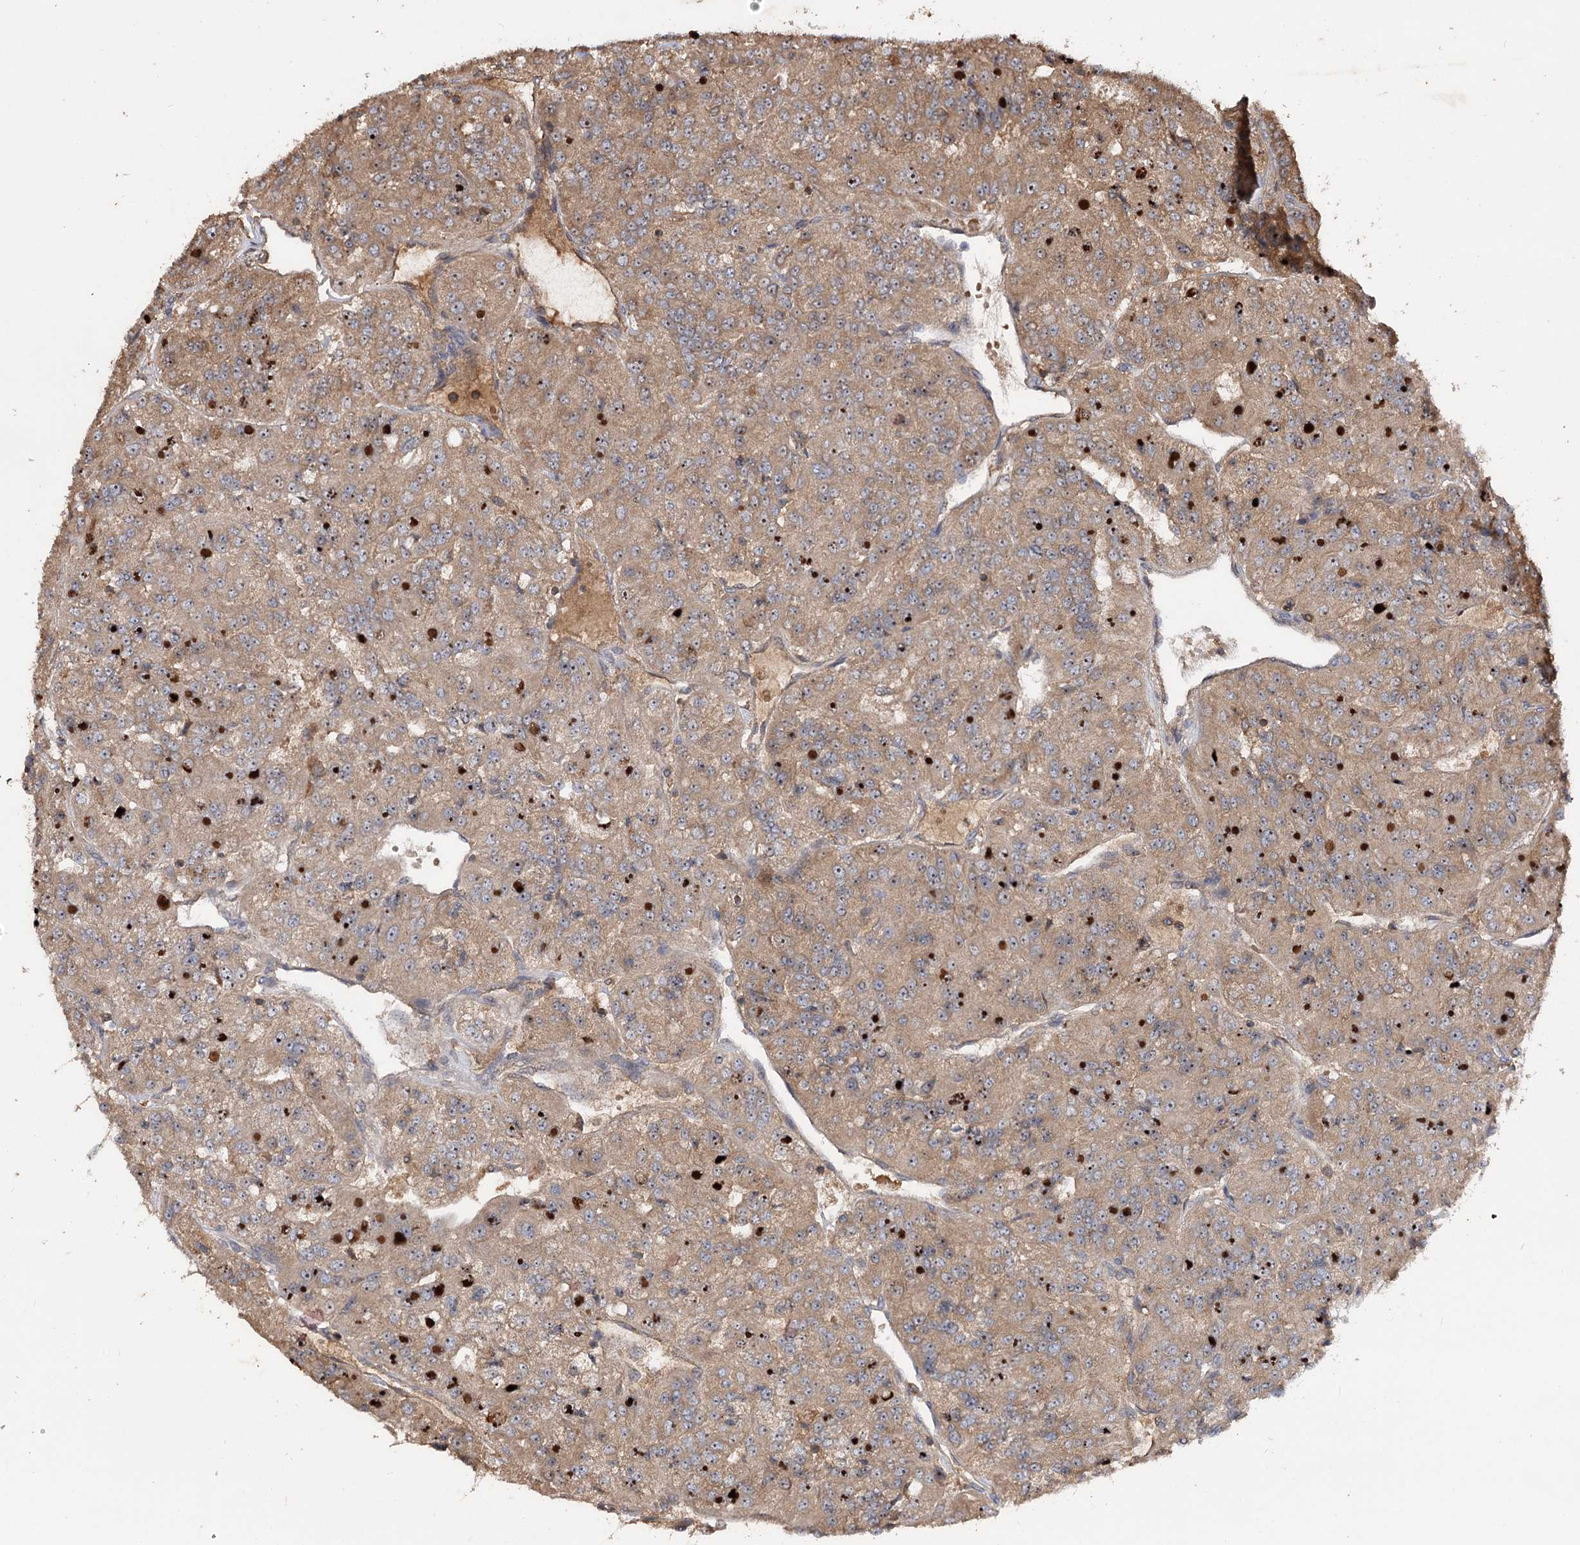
{"staining": {"intensity": "moderate", "quantity": ">75%", "location": "cytoplasmic/membranous,nuclear"}, "tissue": "renal cancer", "cell_type": "Tumor cells", "image_type": "cancer", "snomed": [{"axis": "morphology", "description": "Adenocarcinoma, NOS"}, {"axis": "topography", "description": "Kidney"}], "caption": "Moderate cytoplasmic/membranous and nuclear protein expression is appreciated in about >75% of tumor cells in renal adenocarcinoma. Using DAB (3,3'-diaminobenzidine) (brown) and hematoxylin (blue) stains, captured at high magnification using brightfield microscopy.", "gene": "FAM53B", "patient": {"sex": "female", "age": 63}}